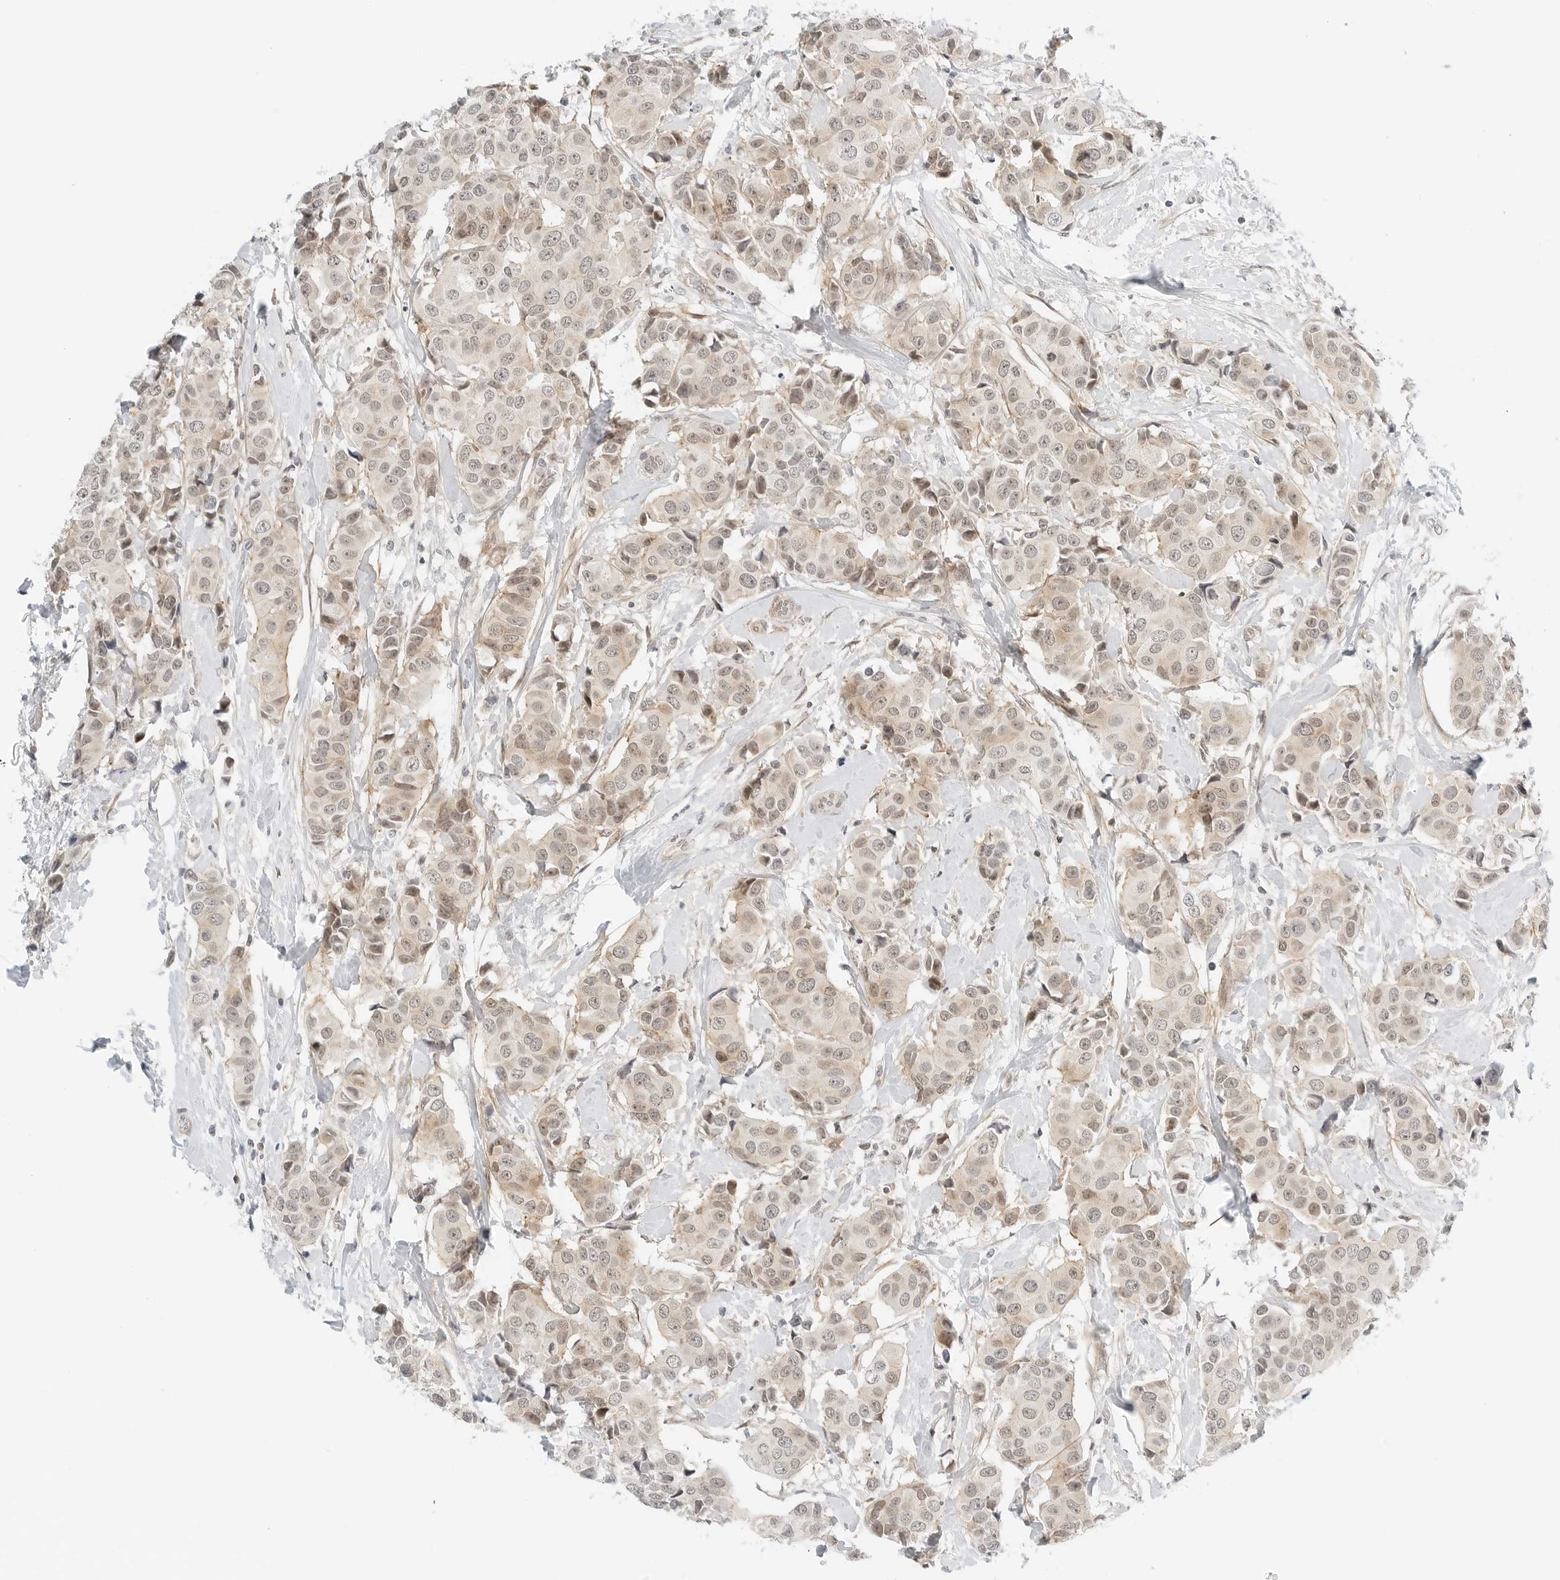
{"staining": {"intensity": "weak", "quantity": ">75%", "location": "cytoplasmic/membranous,nuclear"}, "tissue": "breast cancer", "cell_type": "Tumor cells", "image_type": "cancer", "snomed": [{"axis": "morphology", "description": "Normal tissue, NOS"}, {"axis": "morphology", "description": "Duct carcinoma"}, {"axis": "topography", "description": "Breast"}], "caption": "The photomicrograph exhibits staining of breast cancer (invasive ductal carcinoma), revealing weak cytoplasmic/membranous and nuclear protein staining (brown color) within tumor cells.", "gene": "NEO1", "patient": {"sex": "female", "age": 39}}